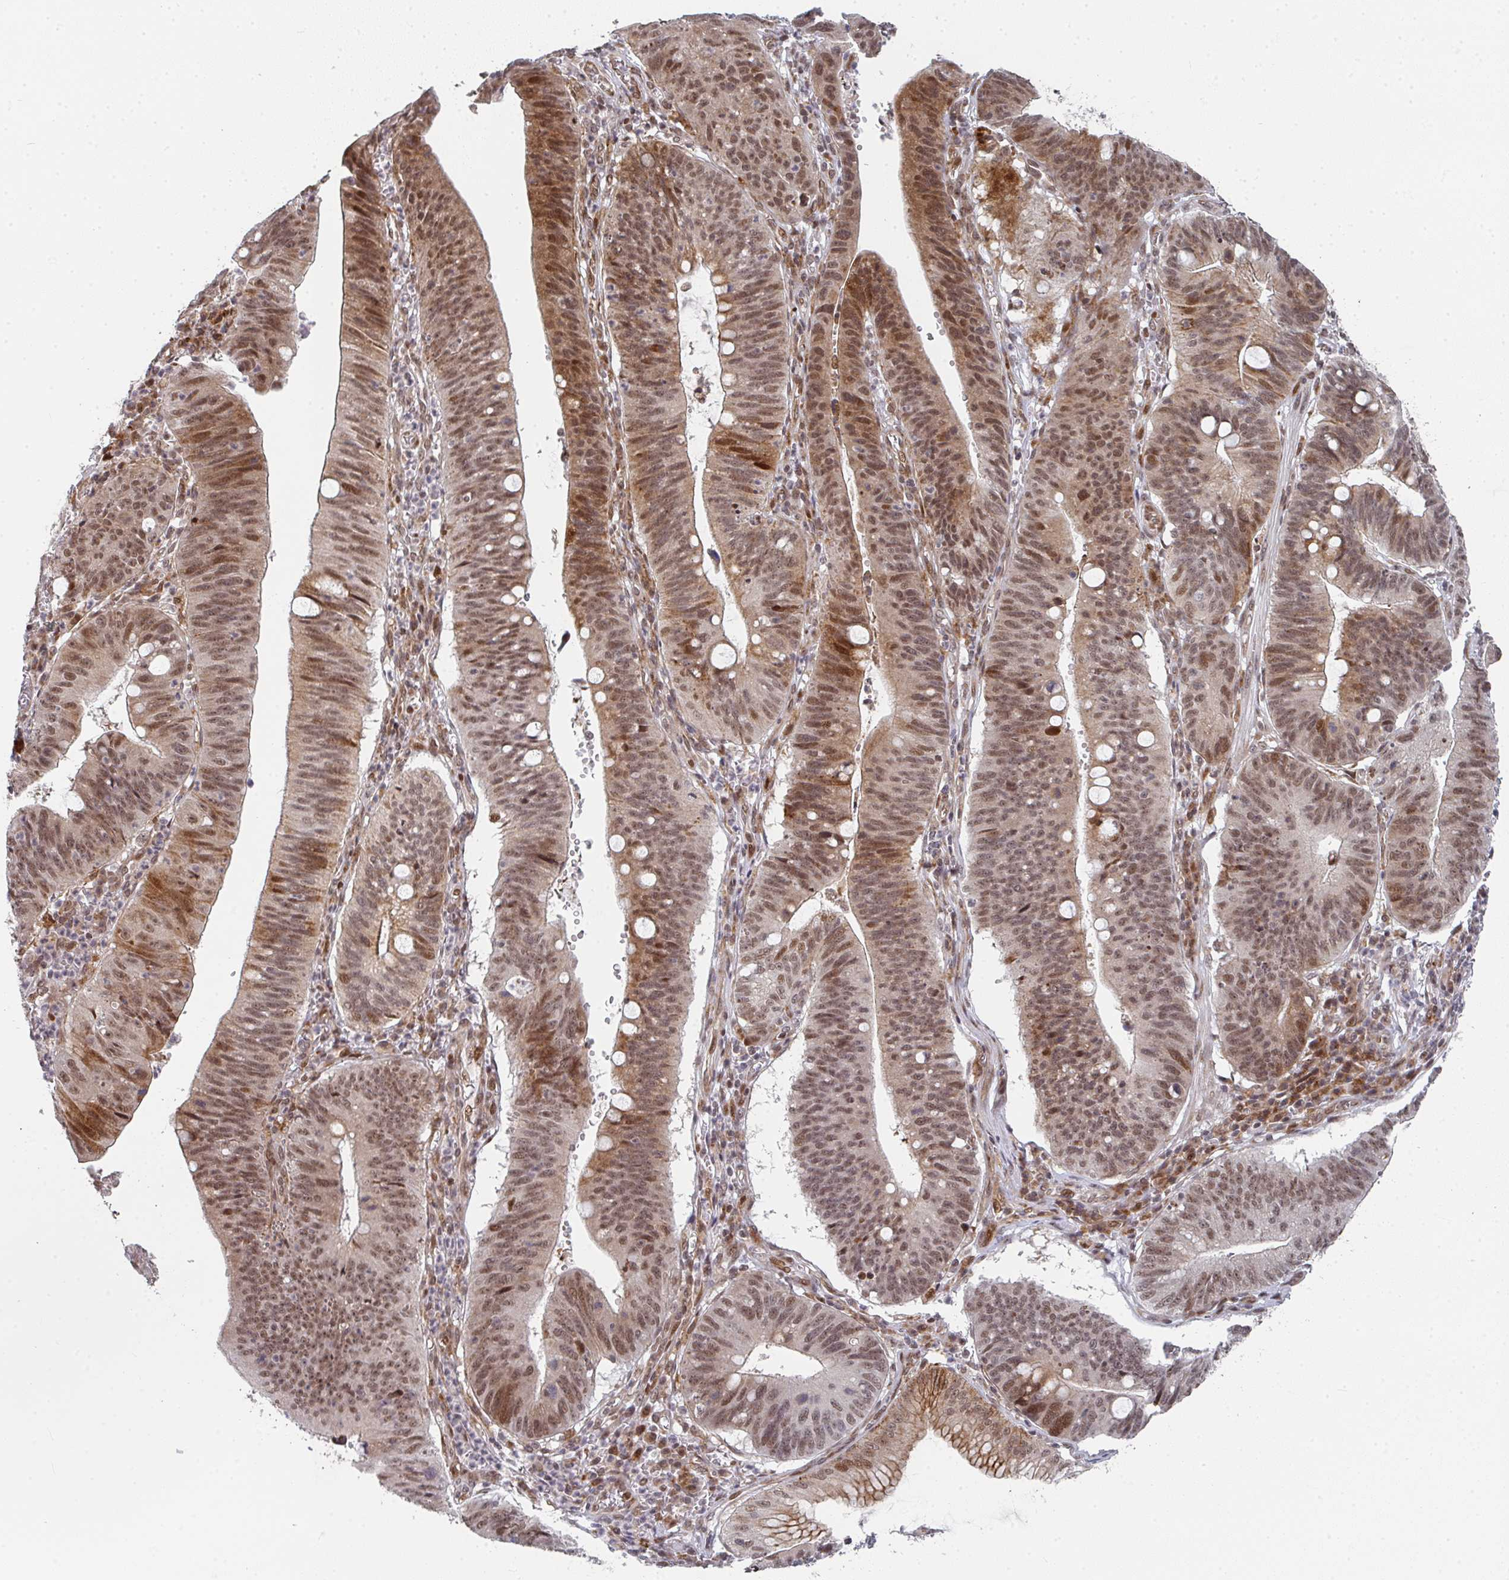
{"staining": {"intensity": "moderate", "quantity": ">75%", "location": "cytoplasmic/membranous,nuclear"}, "tissue": "stomach cancer", "cell_type": "Tumor cells", "image_type": "cancer", "snomed": [{"axis": "morphology", "description": "Adenocarcinoma, NOS"}, {"axis": "topography", "description": "Stomach"}], "caption": "A micrograph of human stomach cancer stained for a protein reveals moderate cytoplasmic/membranous and nuclear brown staining in tumor cells. Using DAB (3,3'-diaminobenzidine) (brown) and hematoxylin (blue) stains, captured at high magnification using brightfield microscopy.", "gene": "RBBP5", "patient": {"sex": "male", "age": 59}}